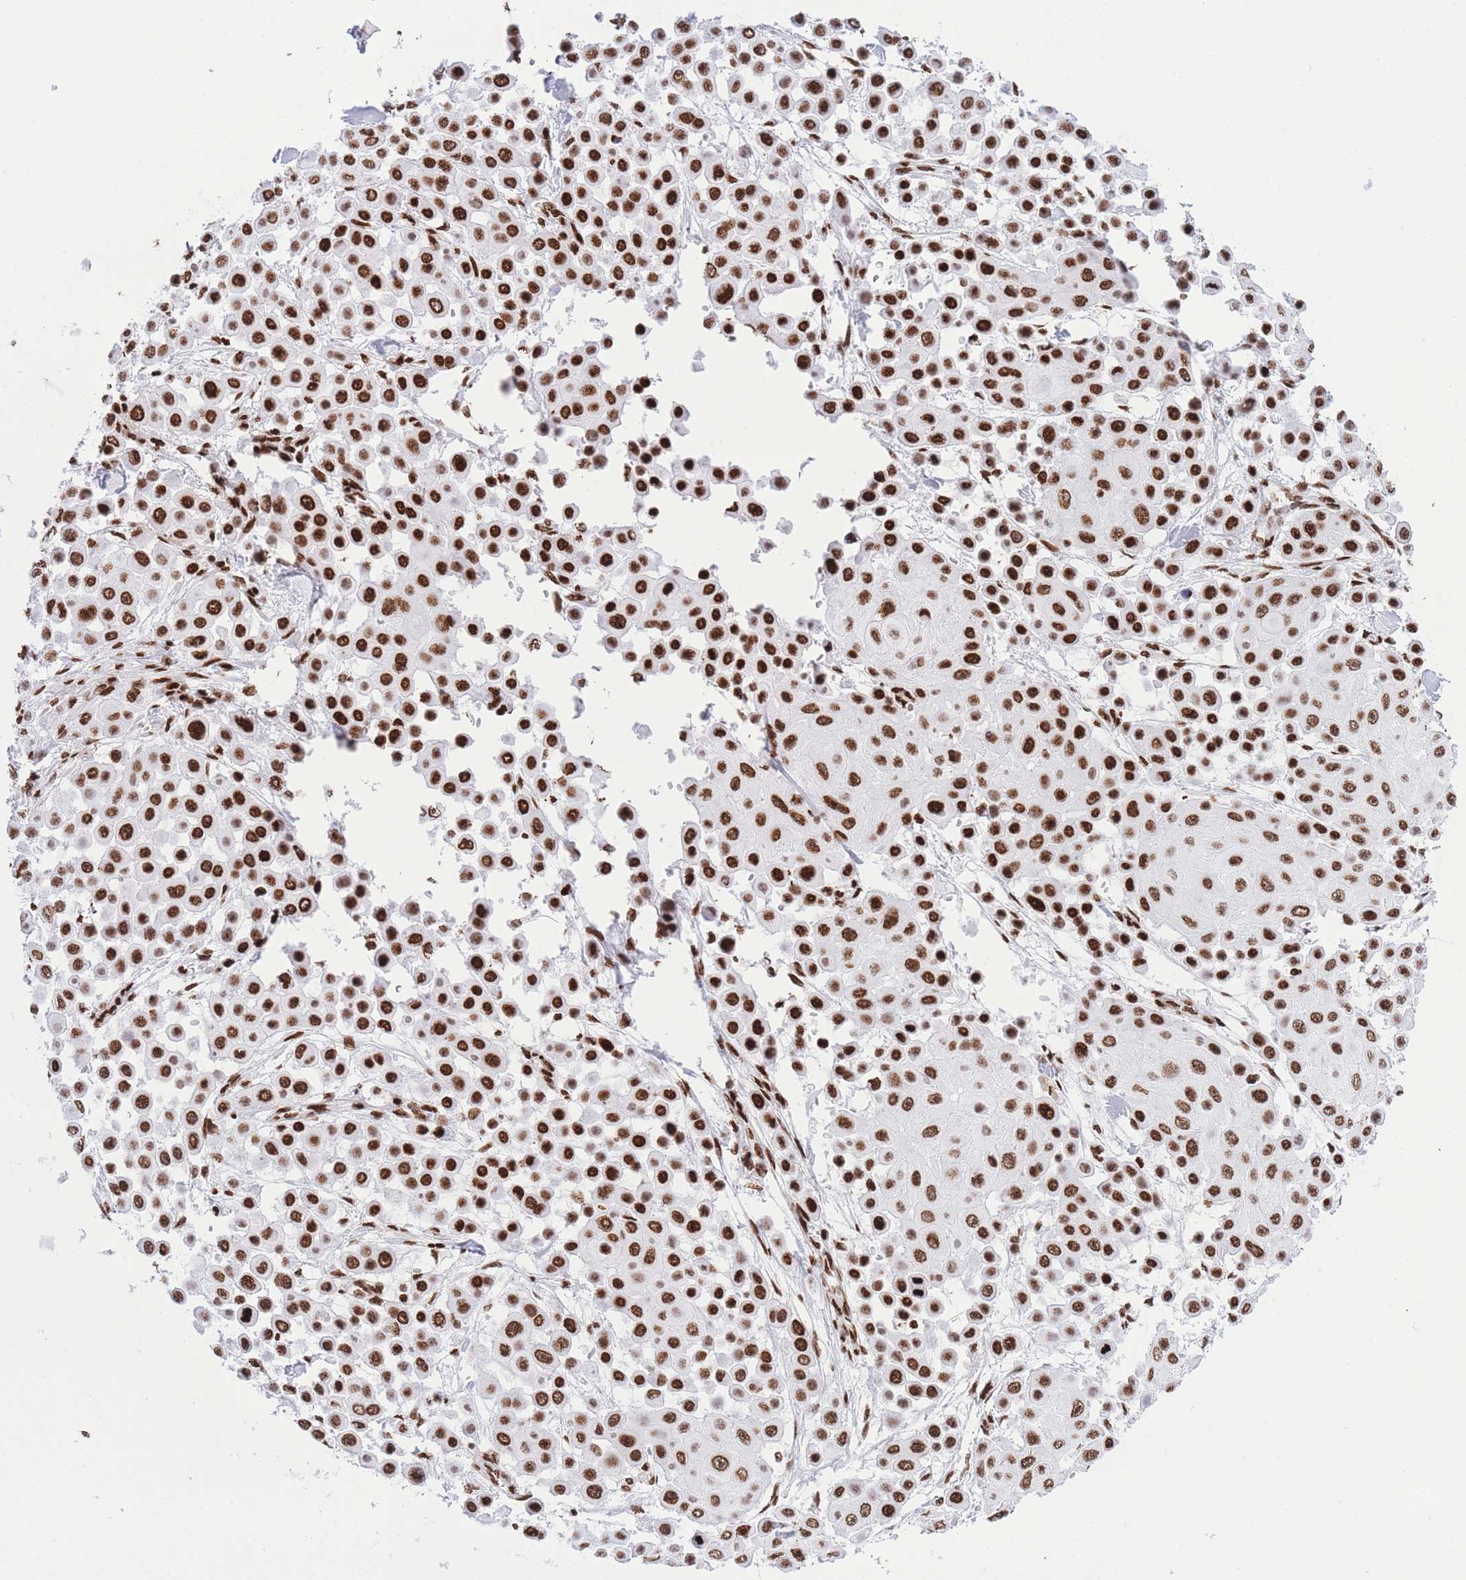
{"staining": {"intensity": "strong", "quantity": ">75%", "location": "nuclear"}, "tissue": "skin cancer", "cell_type": "Tumor cells", "image_type": "cancer", "snomed": [{"axis": "morphology", "description": "Squamous cell carcinoma, NOS"}, {"axis": "topography", "description": "Skin"}], "caption": "A high amount of strong nuclear positivity is appreciated in approximately >75% of tumor cells in squamous cell carcinoma (skin) tissue.", "gene": "H2BC11", "patient": {"sex": "male", "age": 67}}